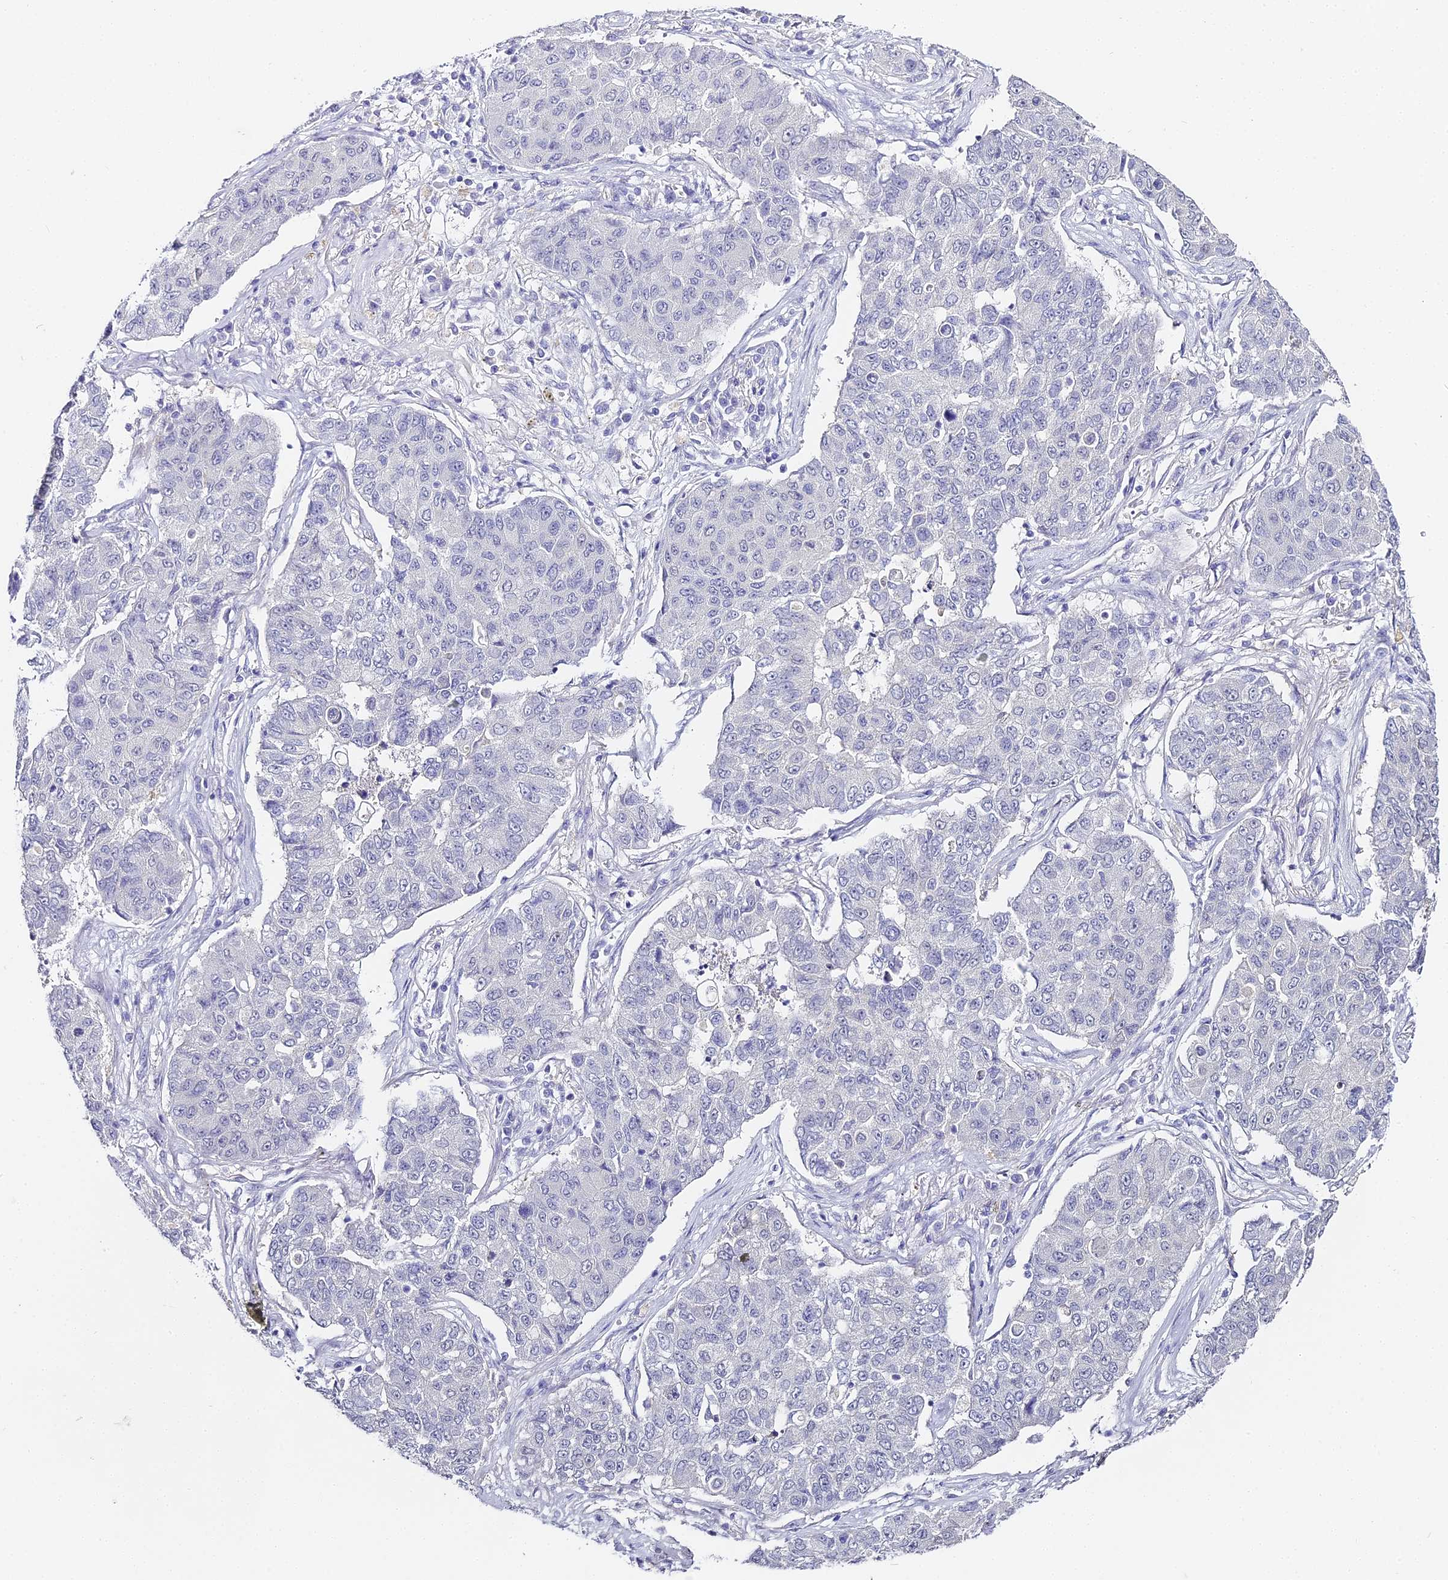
{"staining": {"intensity": "negative", "quantity": "none", "location": "none"}, "tissue": "lung cancer", "cell_type": "Tumor cells", "image_type": "cancer", "snomed": [{"axis": "morphology", "description": "Squamous cell carcinoma, NOS"}, {"axis": "topography", "description": "Lung"}], "caption": "Photomicrograph shows no protein expression in tumor cells of lung cancer (squamous cell carcinoma) tissue.", "gene": "ABHD14A-ACY1", "patient": {"sex": "male", "age": 74}}